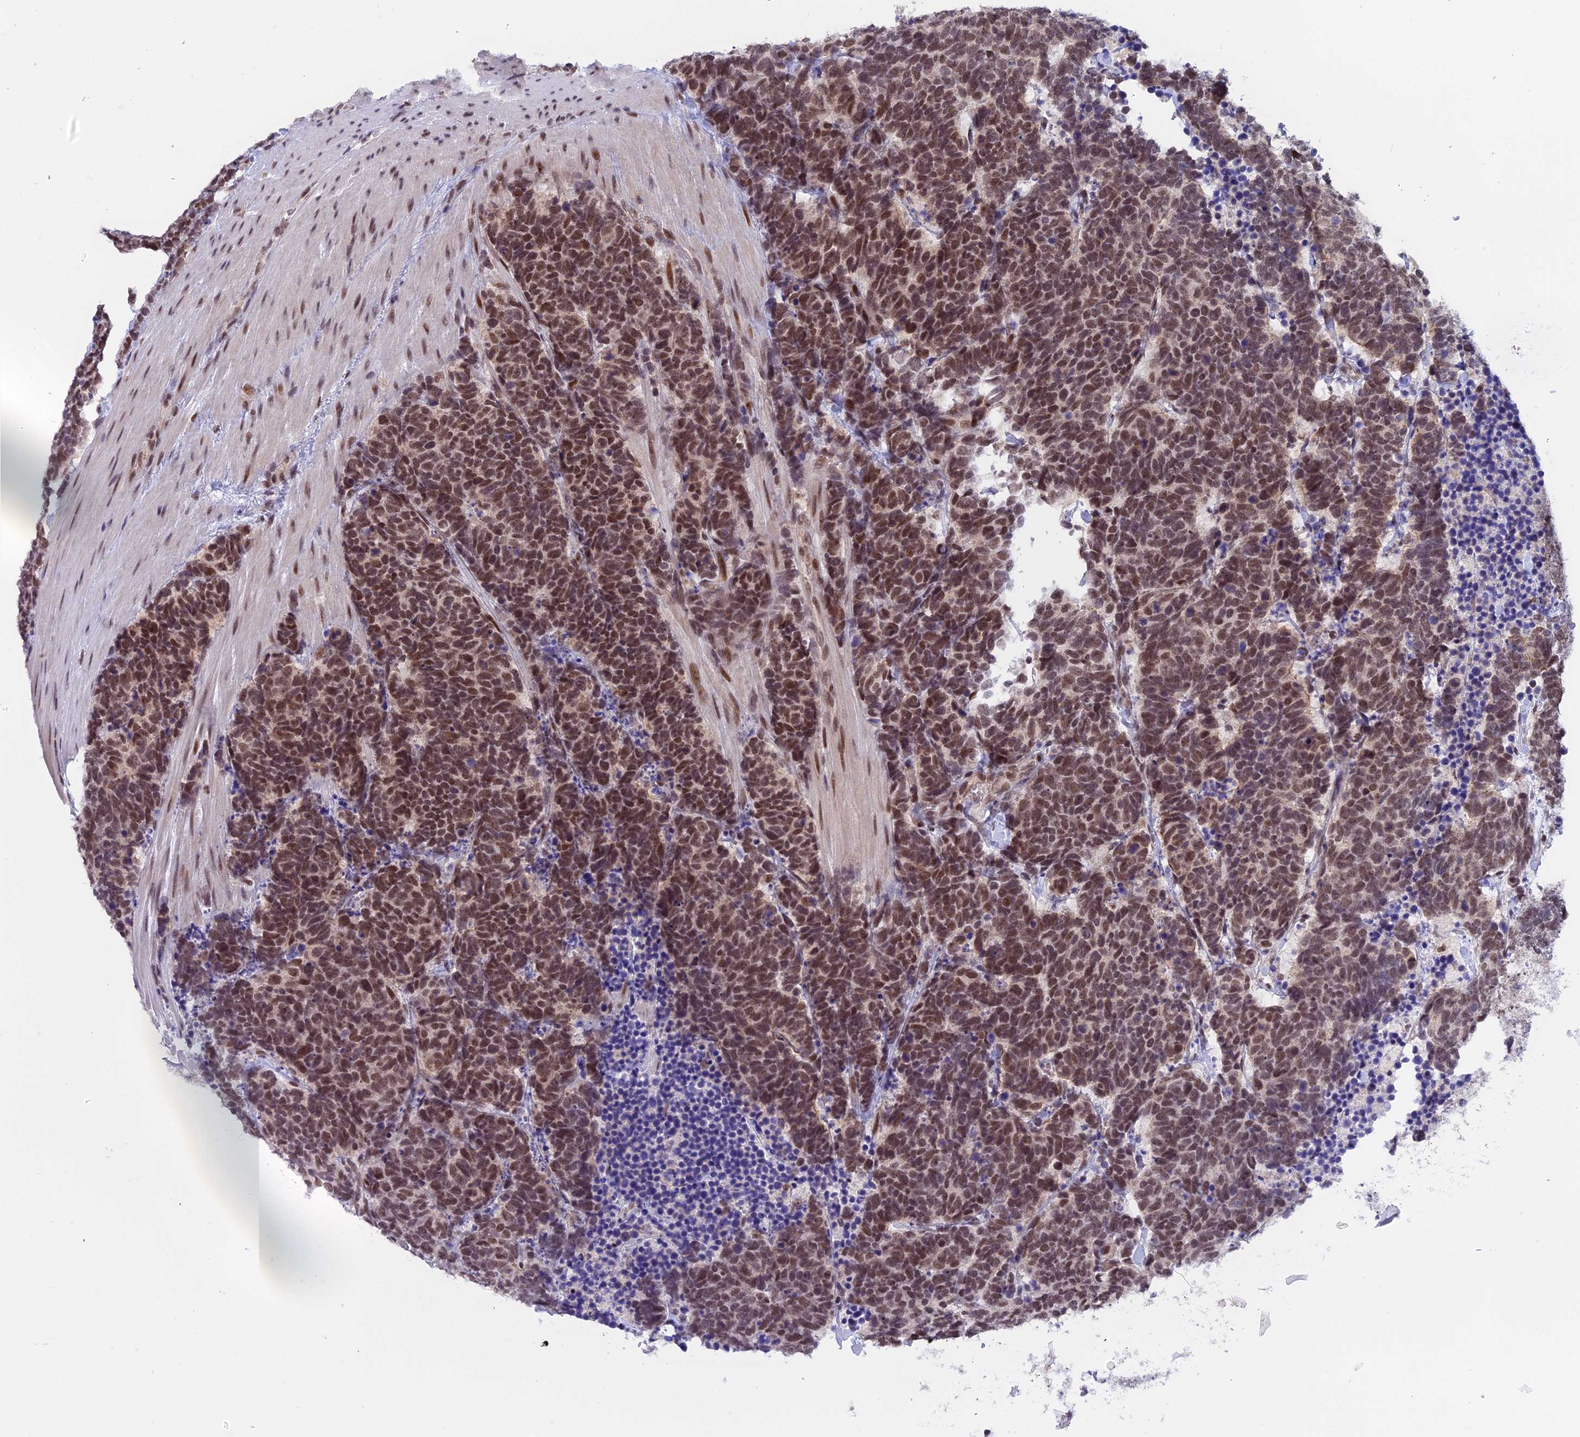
{"staining": {"intensity": "moderate", "quantity": ">75%", "location": "nuclear"}, "tissue": "carcinoid", "cell_type": "Tumor cells", "image_type": "cancer", "snomed": [{"axis": "morphology", "description": "Carcinoma, NOS"}, {"axis": "morphology", "description": "Carcinoid, malignant, NOS"}, {"axis": "topography", "description": "Urinary bladder"}], "caption": "Moderate nuclear positivity for a protein is appreciated in approximately >75% of tumor cells of carcinoid using immunohistochemistry.", "gene": "TADA3", "patient": {"sex": "male", "age": 57}}